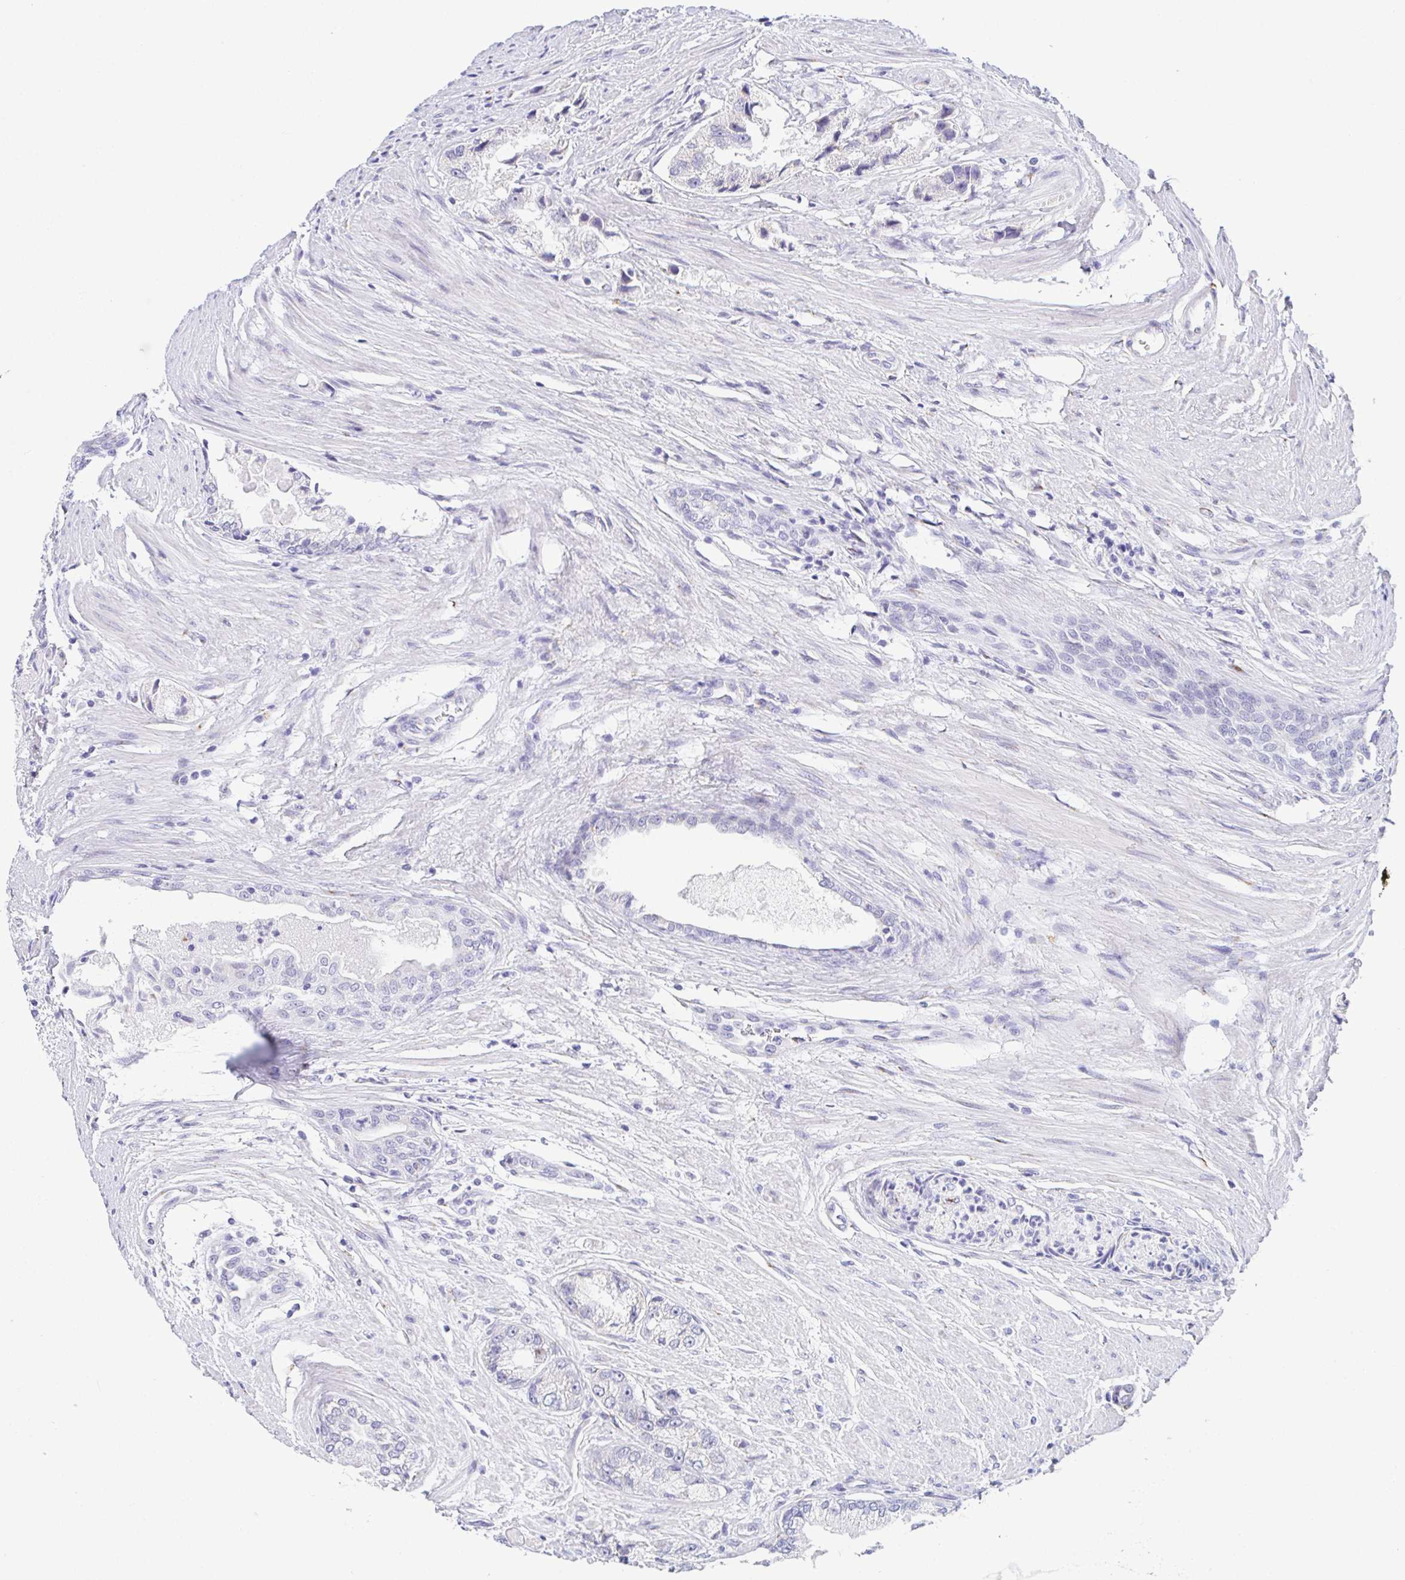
{"staining": {"intensity": "negative", "quantity": "none", "location": "none"}, "tissue": "prostate cancer", "cell_type": "Tumor cells", "image_type": "cancer", "snomed": [{"axis": "morphology", "description": "Adenocarcinoma, Low grade"}, {"axis": "topography", "description": "Prostate"}], "caption": "Prostate cancer was stained to show a protein in brown. There is no significant staining in tumor cells.", "gene": "SULT1B1", "patient": {"sex": "male", "age": 69}}